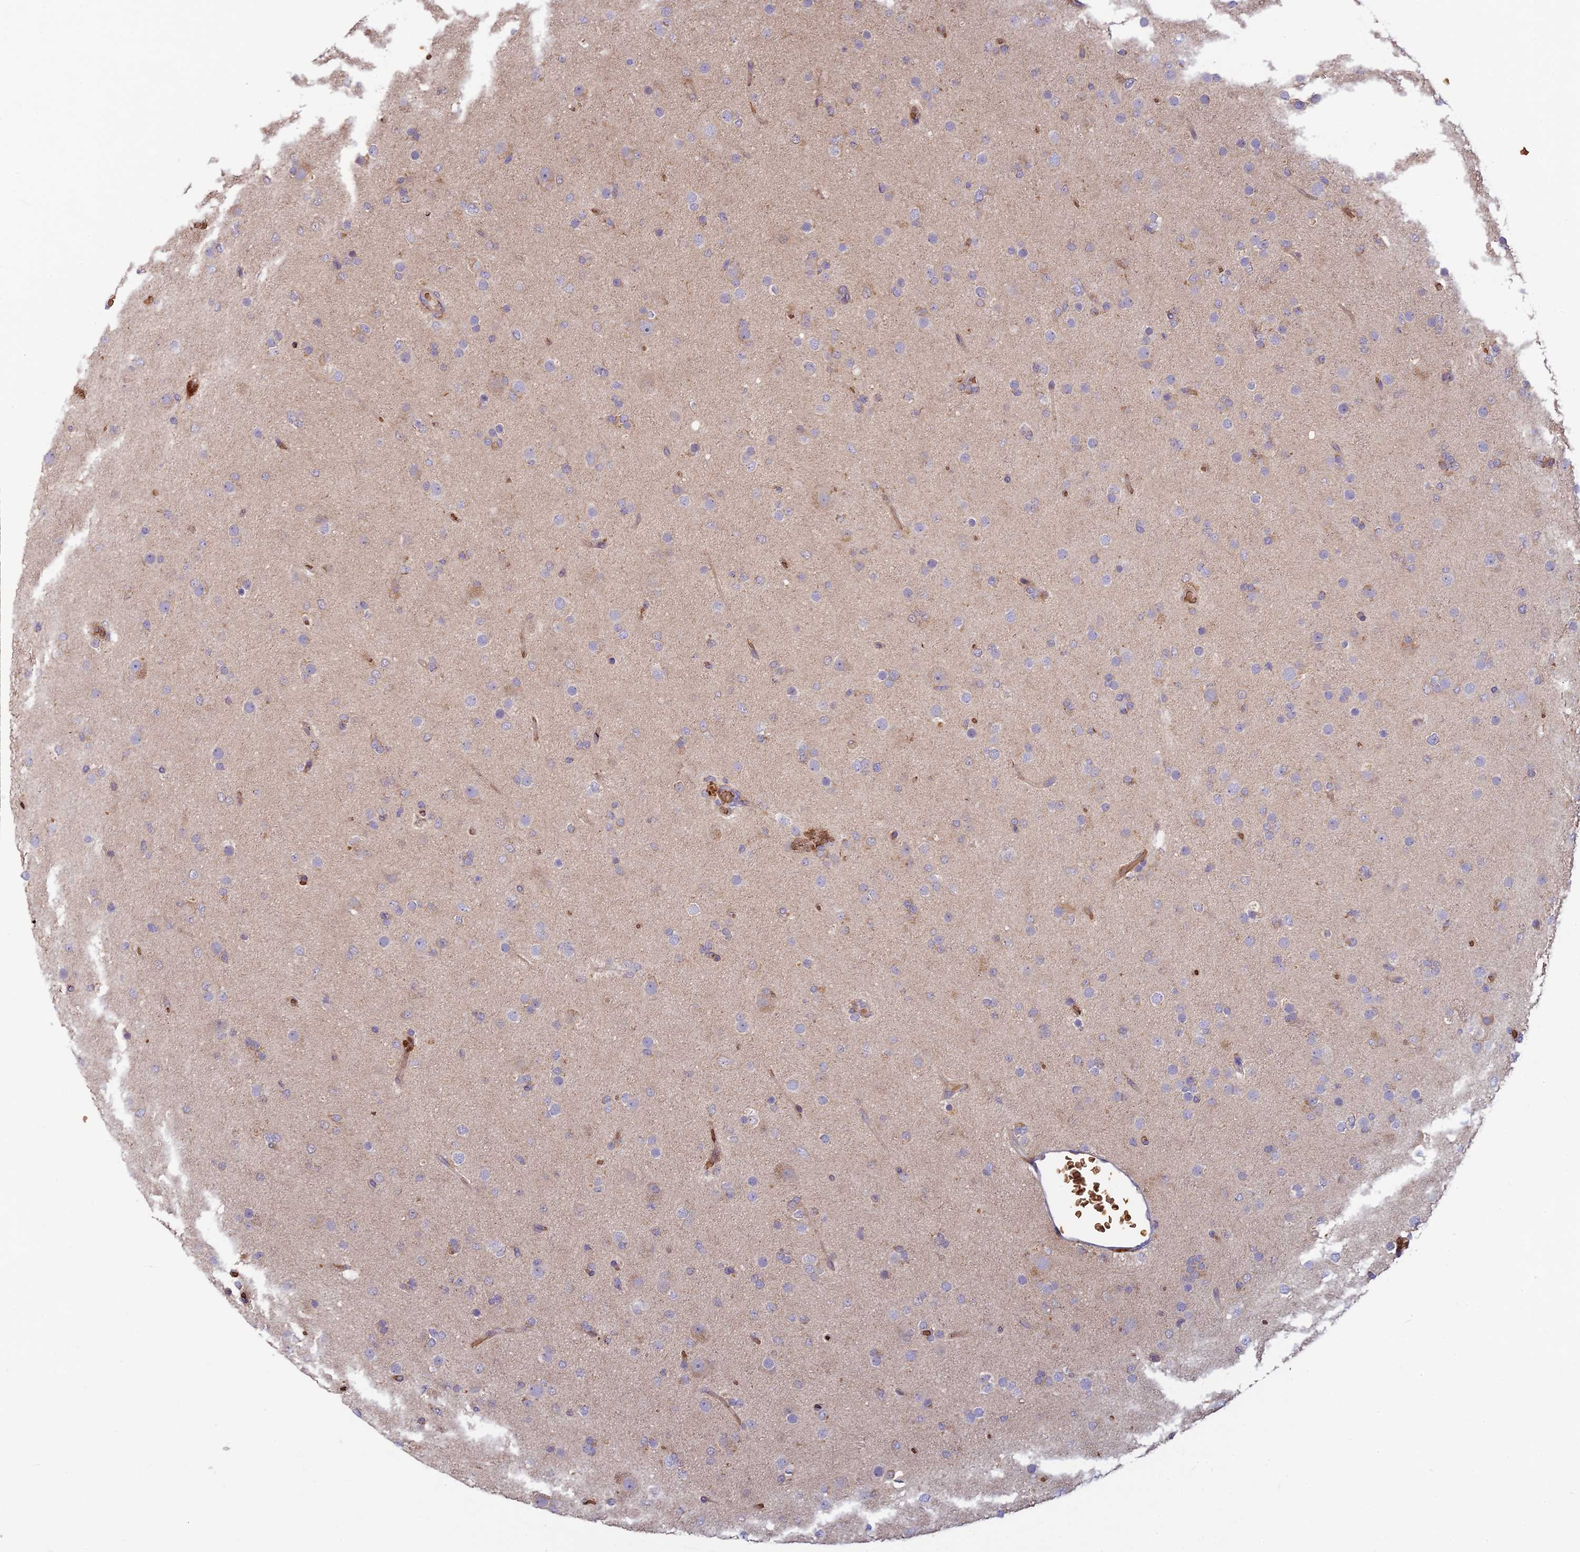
{"staining": {"intensity": "negative", "quantity": "none", "location": "none"}, "tissue": "glioma", "cell_type": "Tumor cells", "image_type": "cancer", "snomed": [{"axis": "morphology", "description": "Glioma, malignant, Low grade"}, {"axis": "topography", "description": "Brain"}], "caption": "A high-resolution histopathology image shows IHC staining of low-grade glioma (malignant), which reveals no significant staining in tumor cells.", "gene": "UFSP2", "patient": {"sex": "male", "age": 65}}